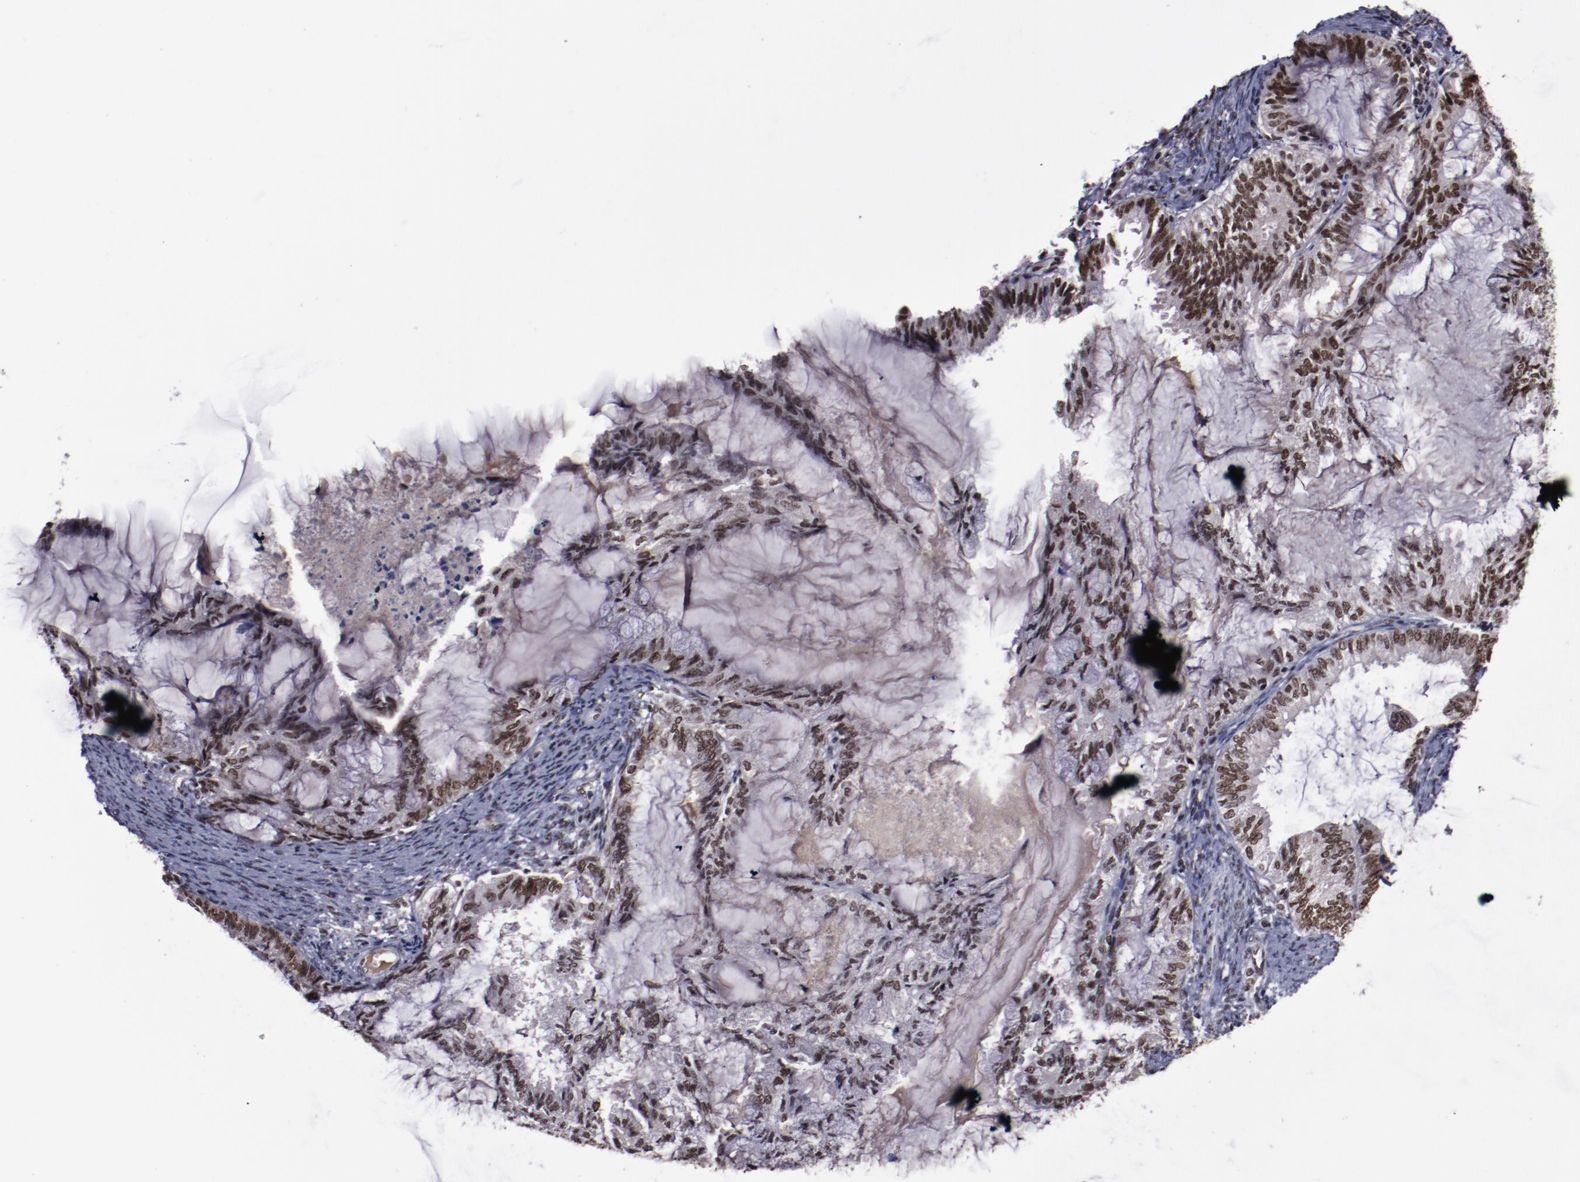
{"staining": {"intensity": "moderate", "quantity": ">75%", "location": "nuclear"}, "tissue": "endometrial cancer", "cell_type": "Tumor cells", "image_type": "cancer", "snomed": [{"axis": "morphology", "description": "Adenocarcinoma, NOS"}, {"axis": "topography", "description": "Endometrium"}], "caption": "The immunohistochemical stain labels moderate nuclear positivity in tumor cells of endometrial cancer (adenocarcinoma) tissue.", "gene": "ERH", "patient": {"sex": "female", "age": 86}}